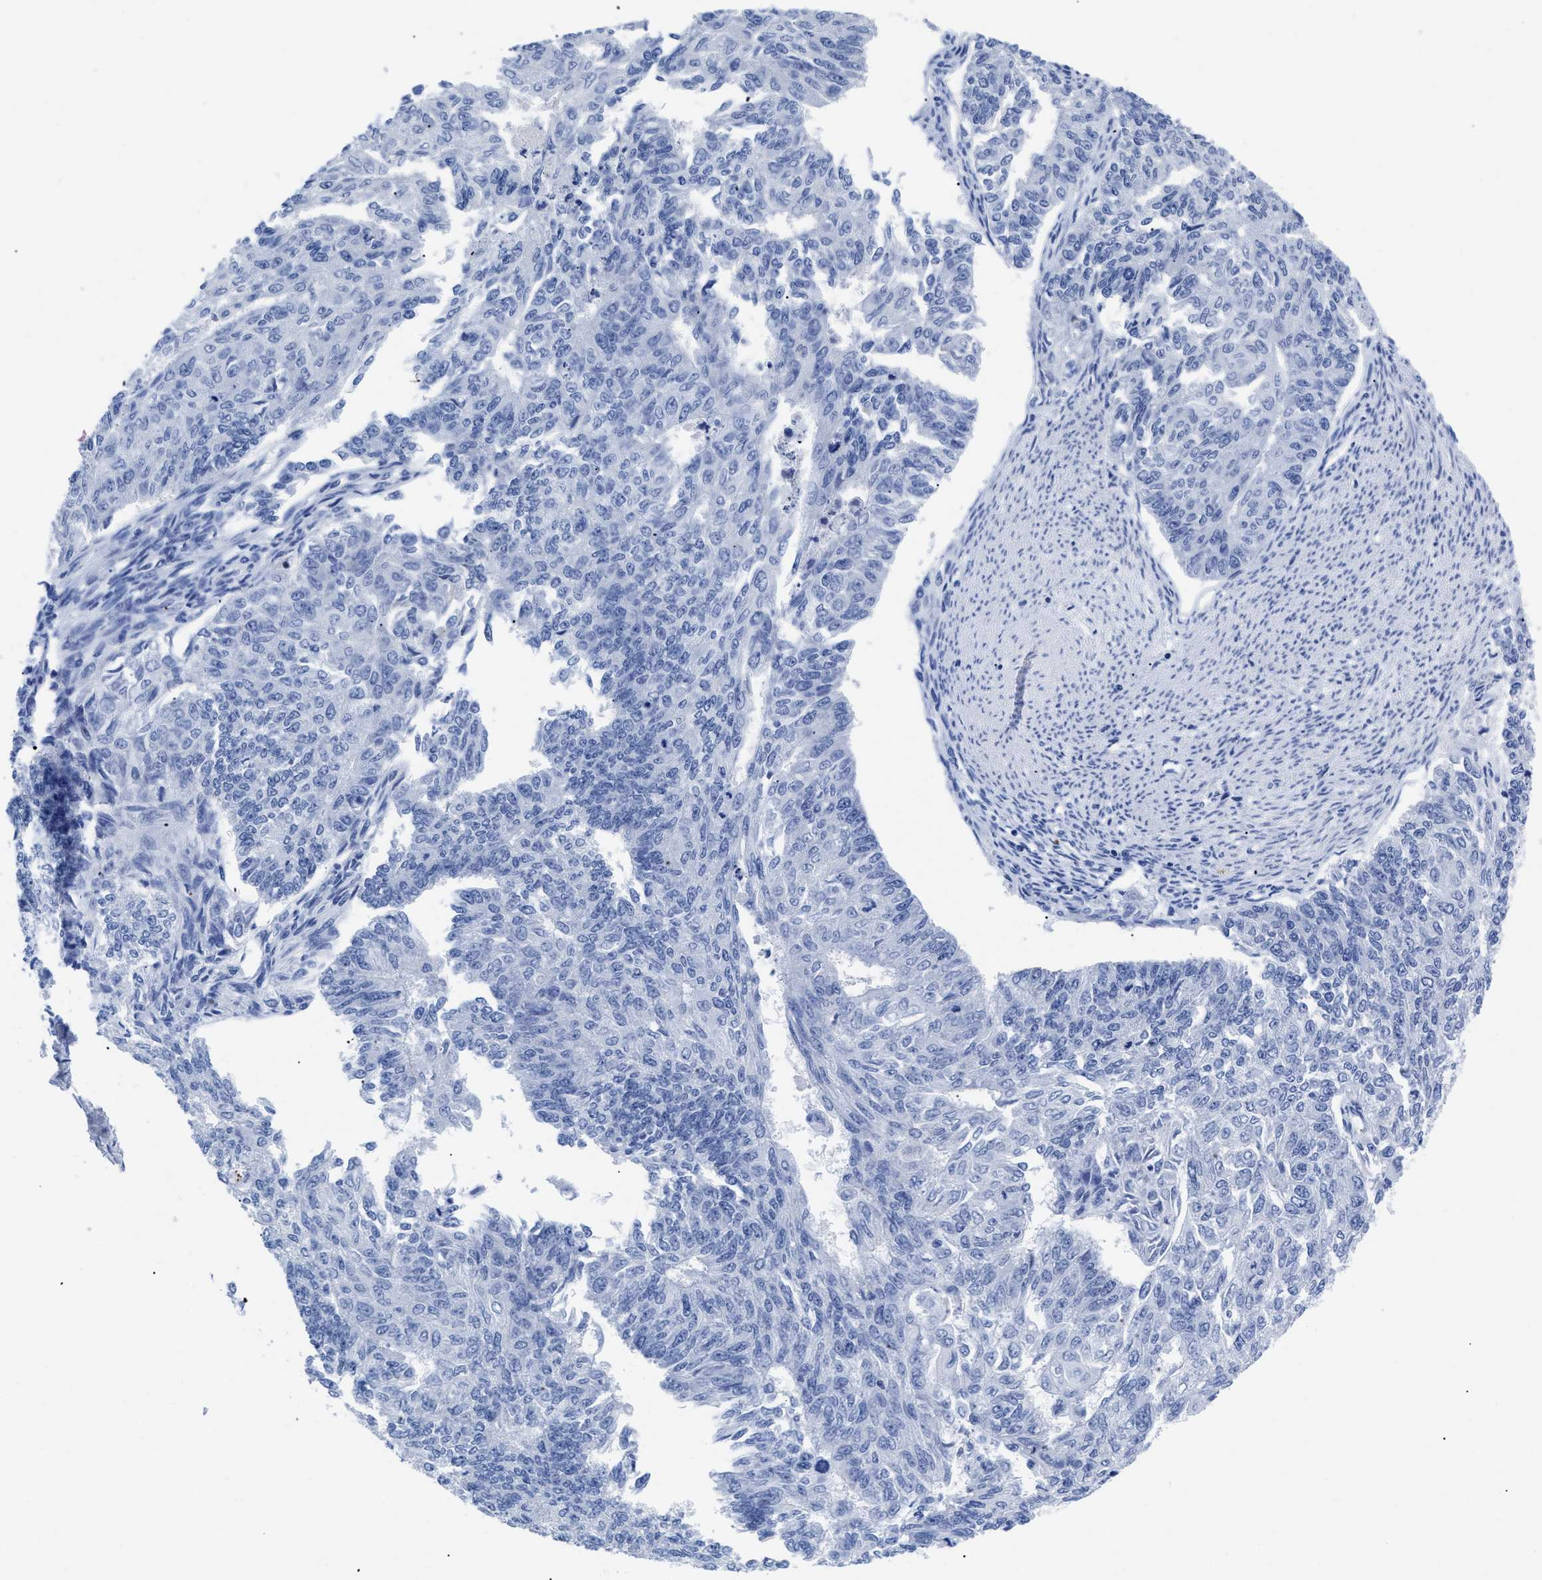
{"staining": {"intensity": "negative", "quantity": "none", "location": "none"}, "tissue": "endometrial cancer", "cell_type": "Tumor cells", "image_type": "cancer", "snomed": [{"axis": "morphology", "description": "Adenocarcinoma, NOS"}, {"axis": "topography", "description": "Endometrium"}], "caption": "Immunohistochemistry (IHC) photomicrograph of endometrial cancer stained for a protein (brown), which displays no positivity in tumor cells. (DAB immunohistochemistry (IHC), high magnification).", "gene": "TREML1", "patient": {"sex": "female", "age": 32}}